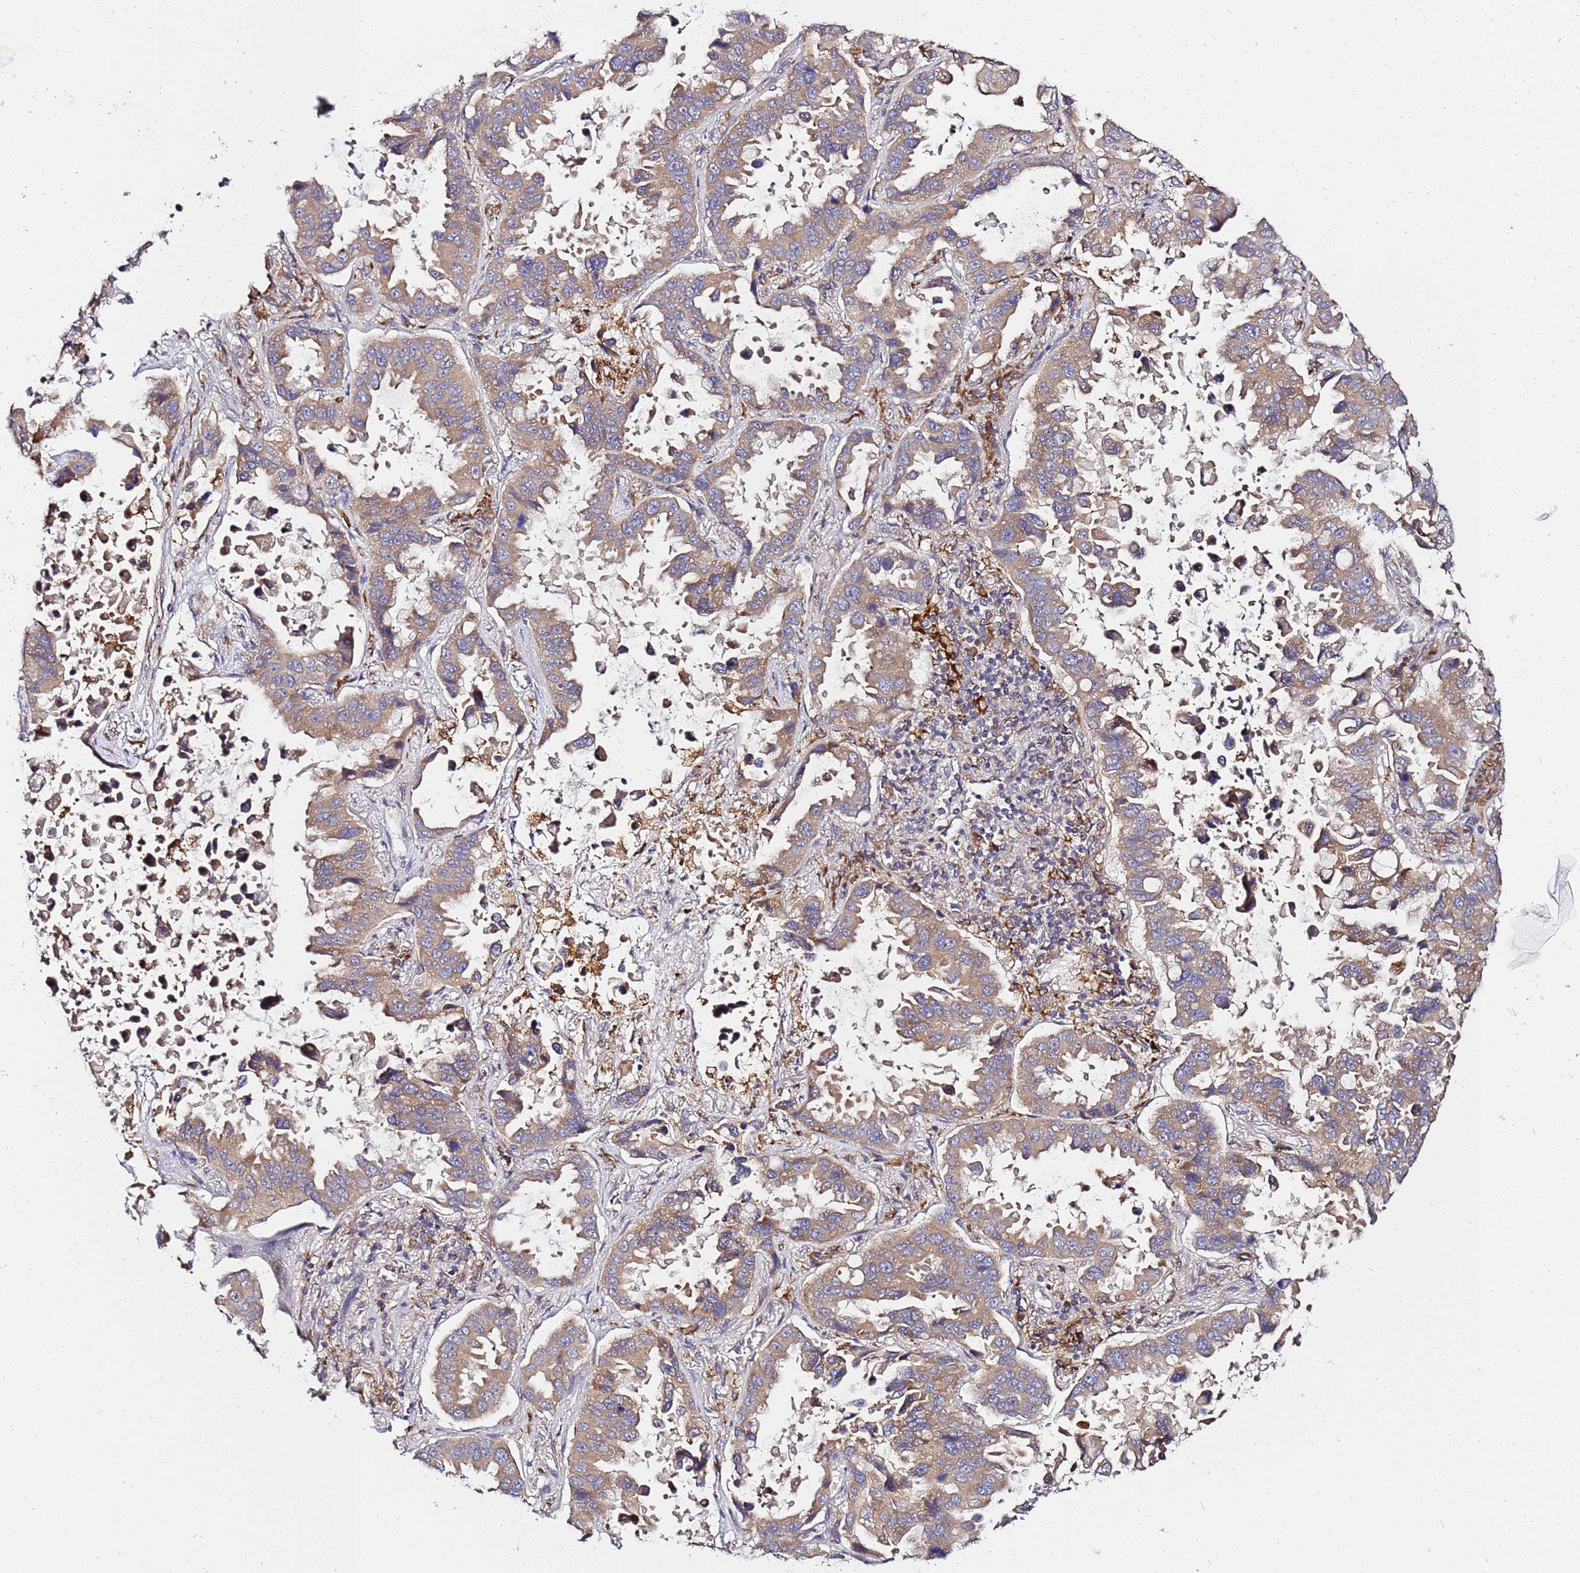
{"staining": {"intensity": "moderate", "quantity": ">75%", "location": "cytoplasmic/membranous"}, "tissue": "lung cancer", "cell_type": "Tumor cells", "image_type": "cancer", "snomed": [{"axis": "morphology", "description": "Adenocarcinoma, NOS"}, {"axis": "topography", "description": "Lung"}], "caption": "Lung cancer stained with a protein marker demonstrates moderate staining in tumor cells.", "gene": "ADPGK", "patient": {"sex": "male", "age": 64}}